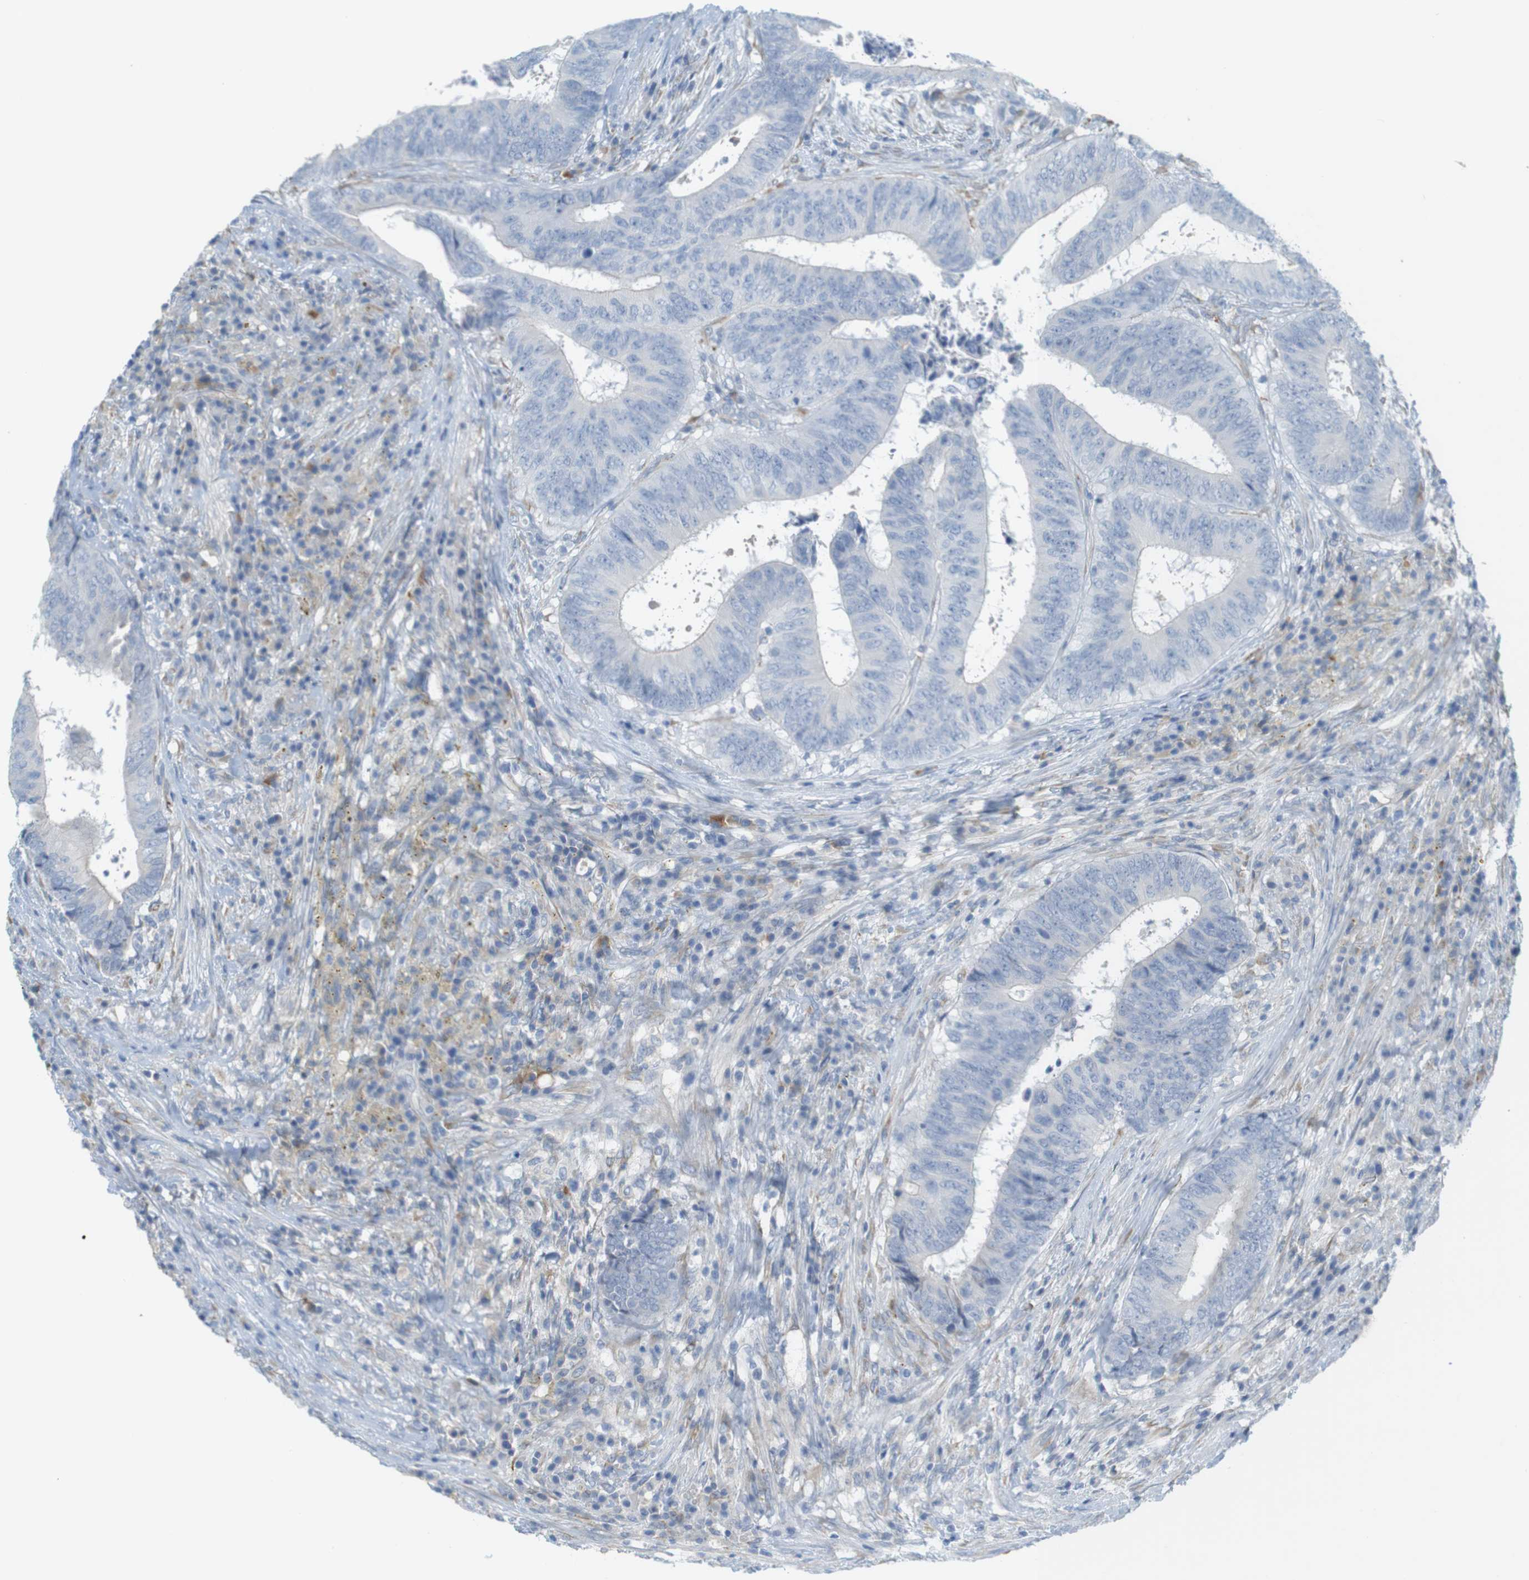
{"staining": {"intensity": "negative", "quantity": "none", "location": "none"}, "tissue": "colorectal cancer", "cell_type": "Tumor cells", "image_type": "cancer", "snomed": [{"axis": "morphology", "description": "Adenocarcinoma, NOS"}, {"axis": "topography", "description": "Rectum"}], "caption": "Protein analysis of colorectal cancer exhibits no significant positivity in tumor cells.", "gene": "RGS9", "patient": {"sex": "male", "age": 72}}